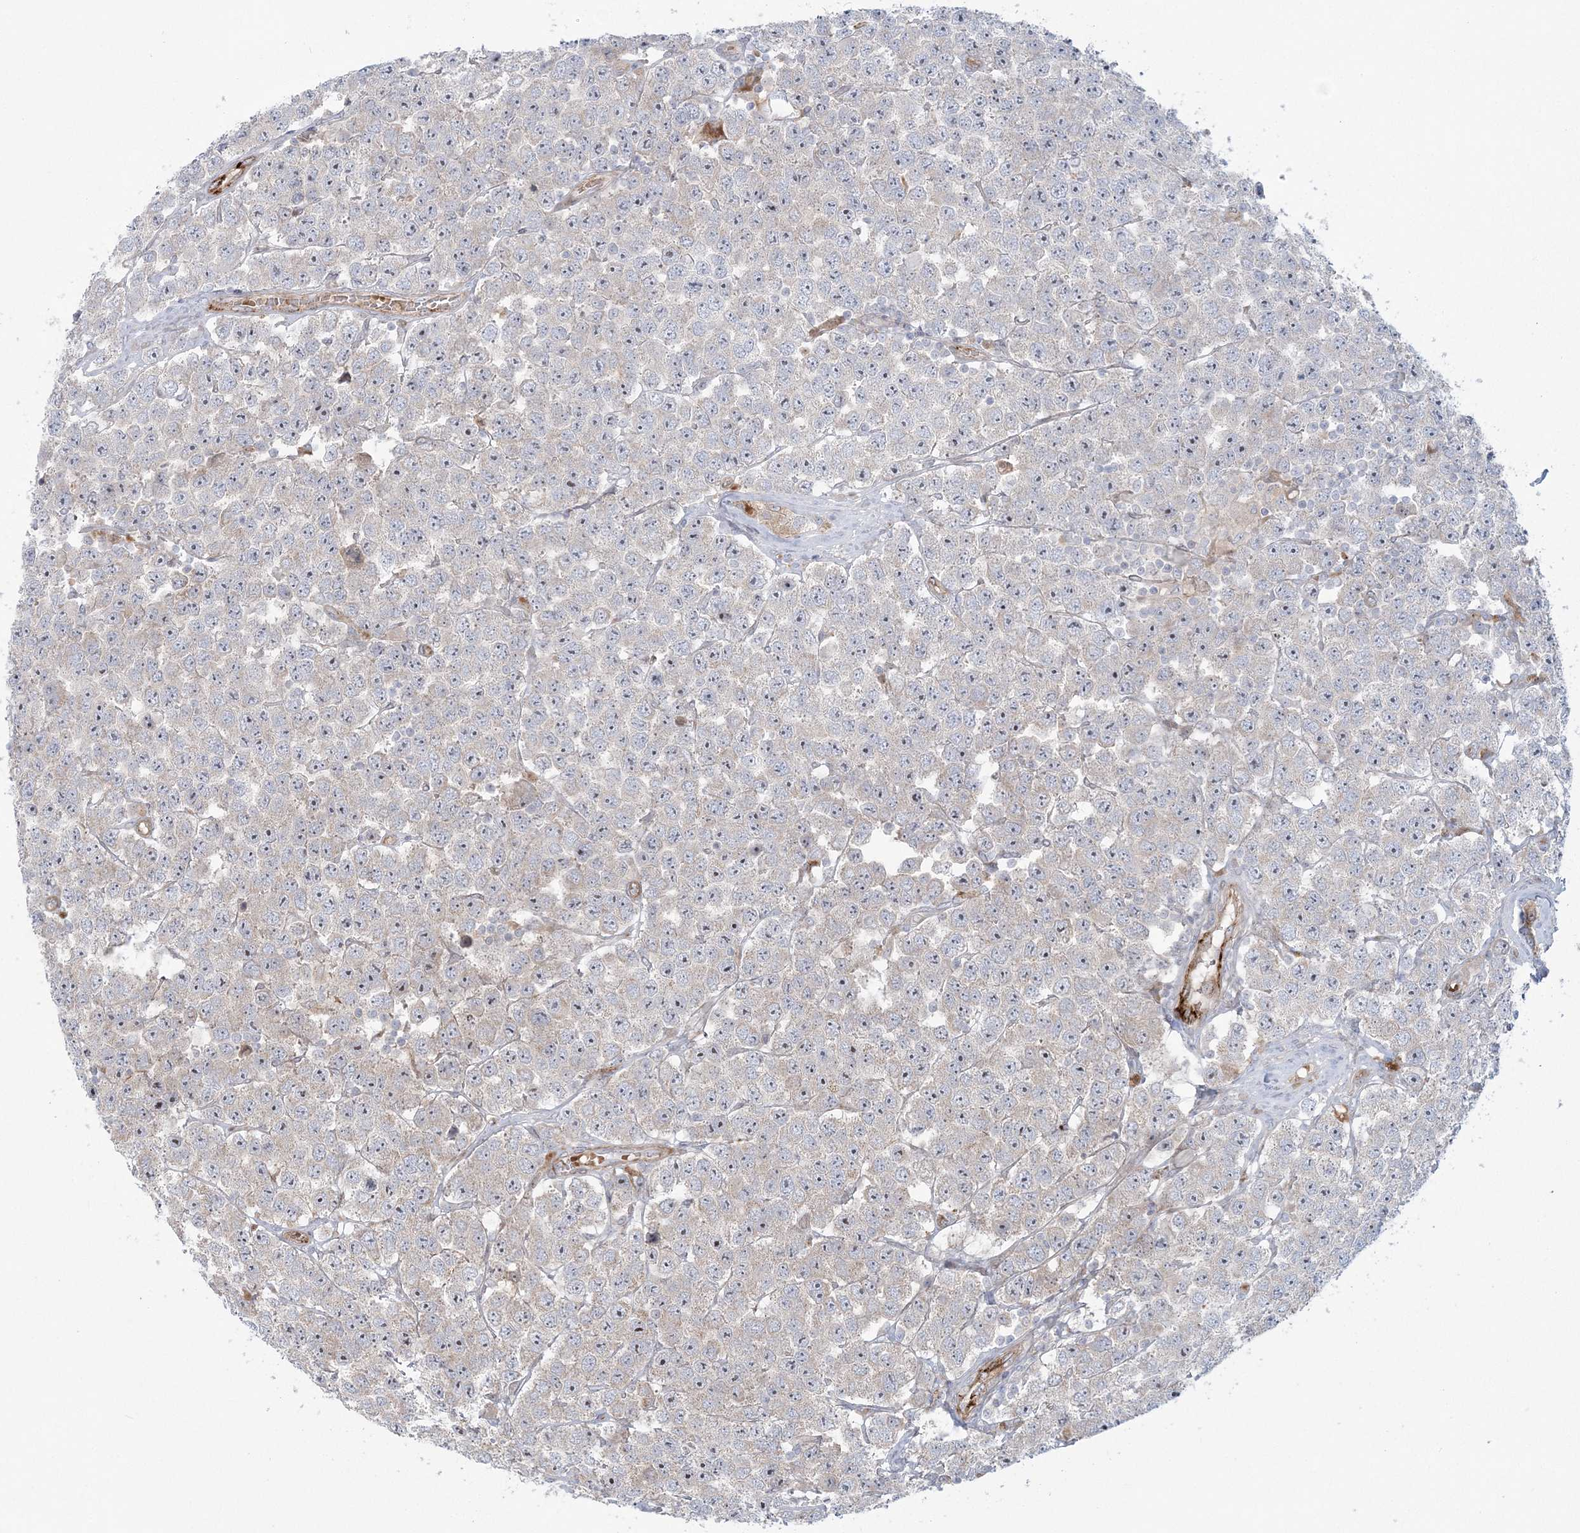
{"staining": {"intensity": "weak", "quantity": "<25%", "location": "cytoplasmic/membranous"}, "tissue": "testis cancer", "cell_type": "Tumor cells", "image_type": "cancer", "snomed": [{"axis": "morphology", "description": "Seminoma, NOS"}, {"axis": "topography", "description": "Testis"}], "caption": "Human testis seminoma stained for a protein using IHC reveals no staining in tumor cells.", "gene": "NUDT9", "patient": {"sex": "male", "age": 28}}